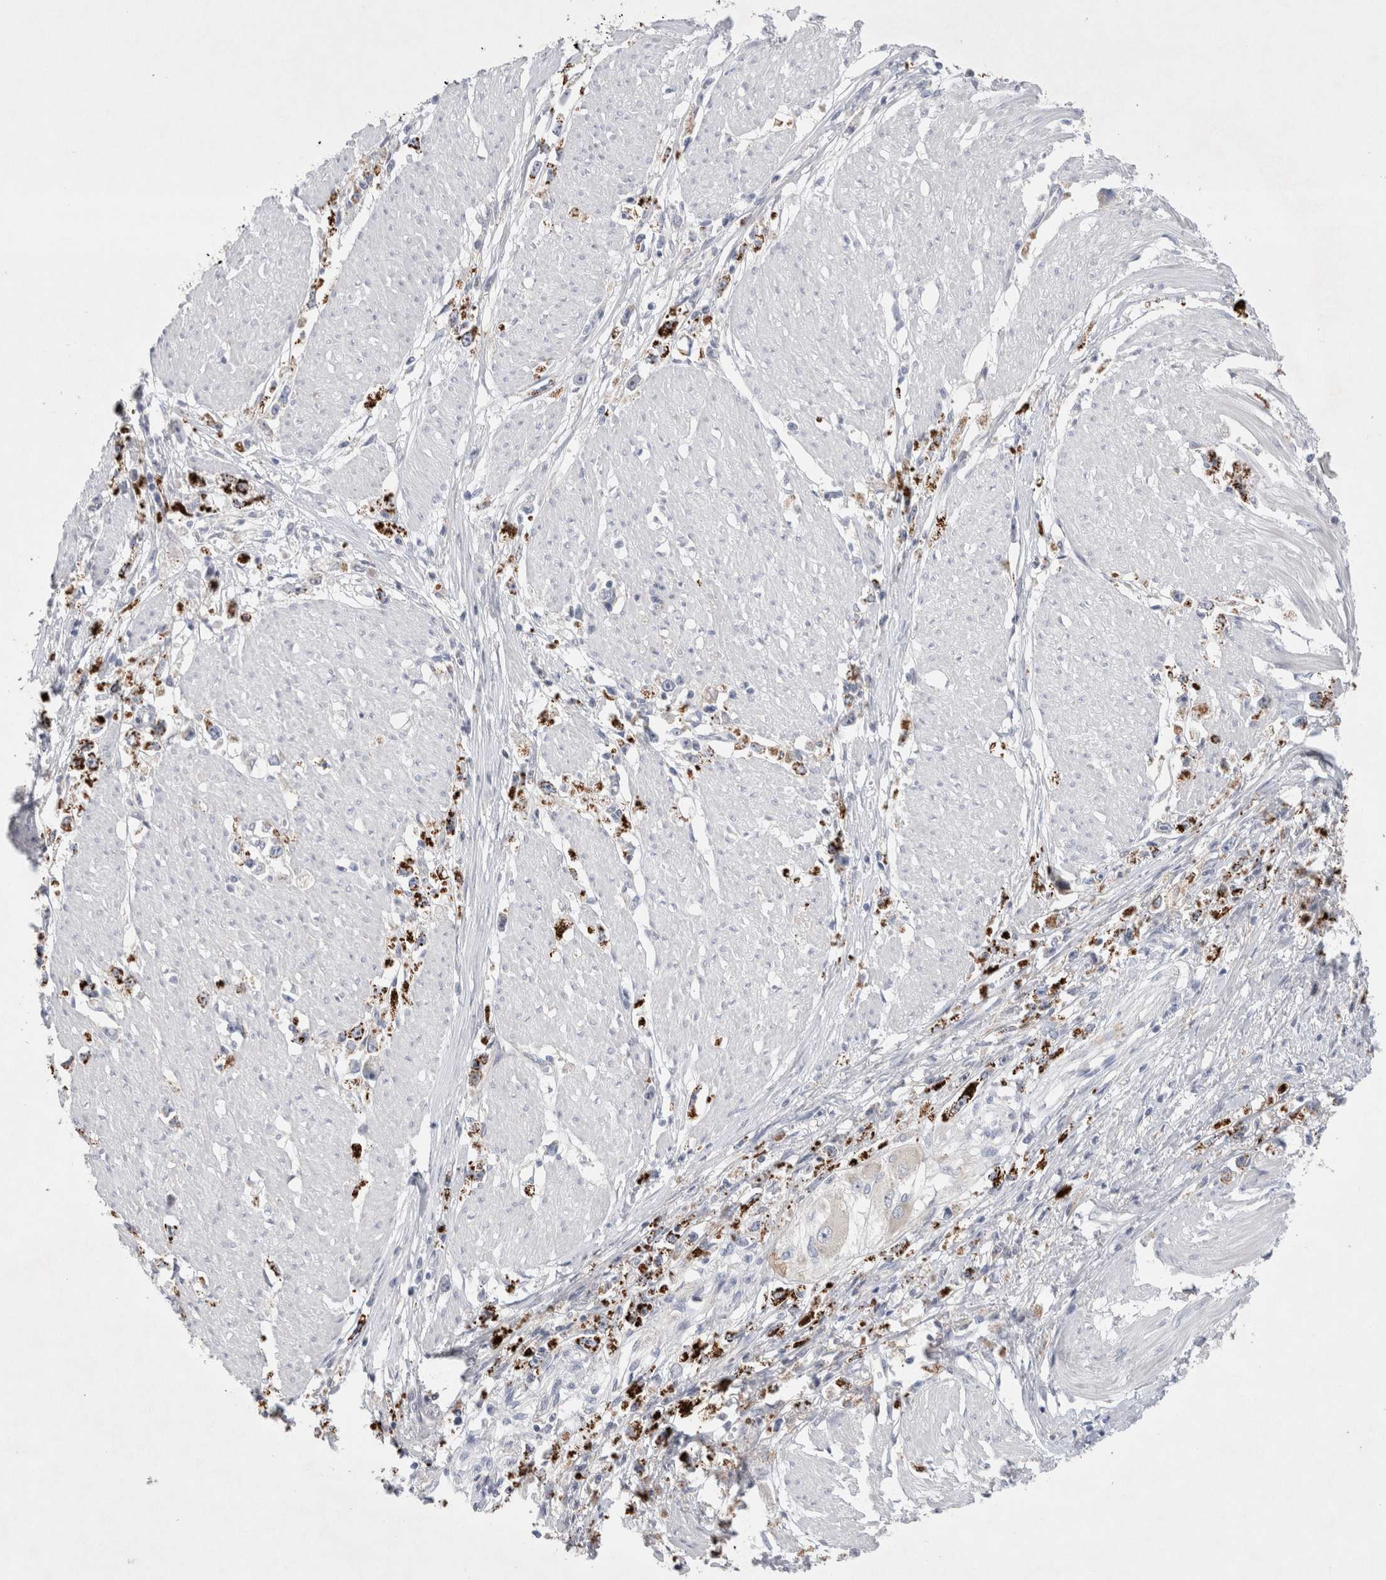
{"staining": {"intensity": "strong", "quantity": "25%-75%", "location": "cytoplasmic/membranous"}, "tissue": "stomach cancer", "cell_type": "Tumor cells", "image_type": "cancer", "snomed": [{"axis": "morphology", "description": "Adenocarcinoma, NOS"}, {"axis": "topography", "description": "Stomach"}], "caption": "An immunohistochemistry histopathology image of neoplastic tissue is shown. Protein staining in brown highlights strong cytoplasmic/membranous positivity in stomach cancer (adenocarcinoma) within tumor cells. The protein of interest is shown in brown color, while the nuclei are stained blue.", "gene": "RBM12B", "patient": {"sex": "female", "age": 59}}